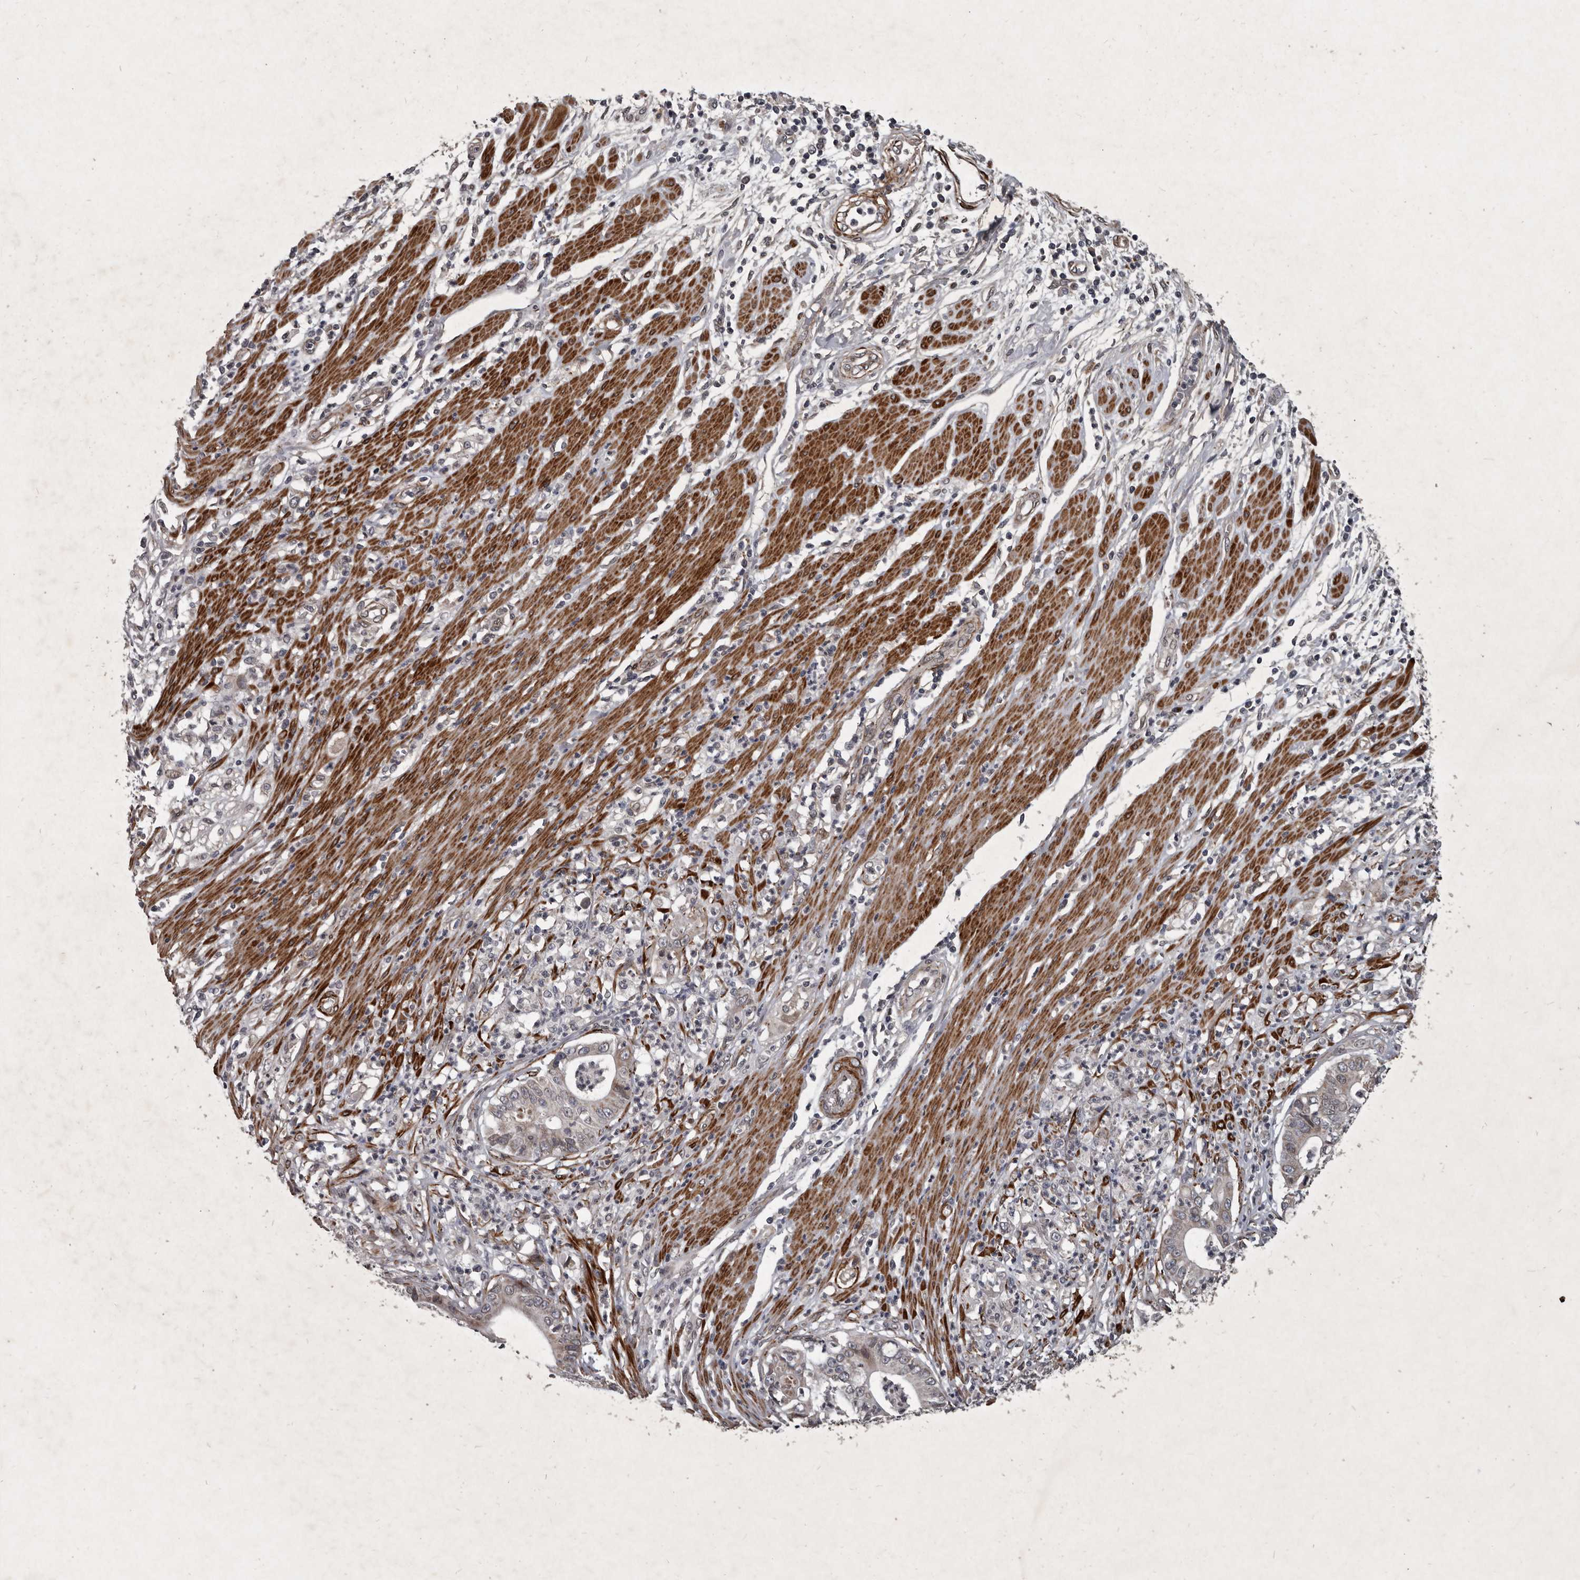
{"staining": {"intensity": "negative", "quantity": "none", "location": "none"}, "tissue": "pancreatic cancer", "cell_type": "Tumor cells", "image_type": "cancer", "snomed": [{"axis": "morphology", "description": "Adenocarcinoma, NOS"}, {"axis": "topography", "description": "Pancreas"}], "caption": "An image of pancreatic adenocarcinoma stained for a protein exhibits no brown staining in tumor cells.", "gene": "MRPS15", "patient": {"sex": "male", "age": 69}}